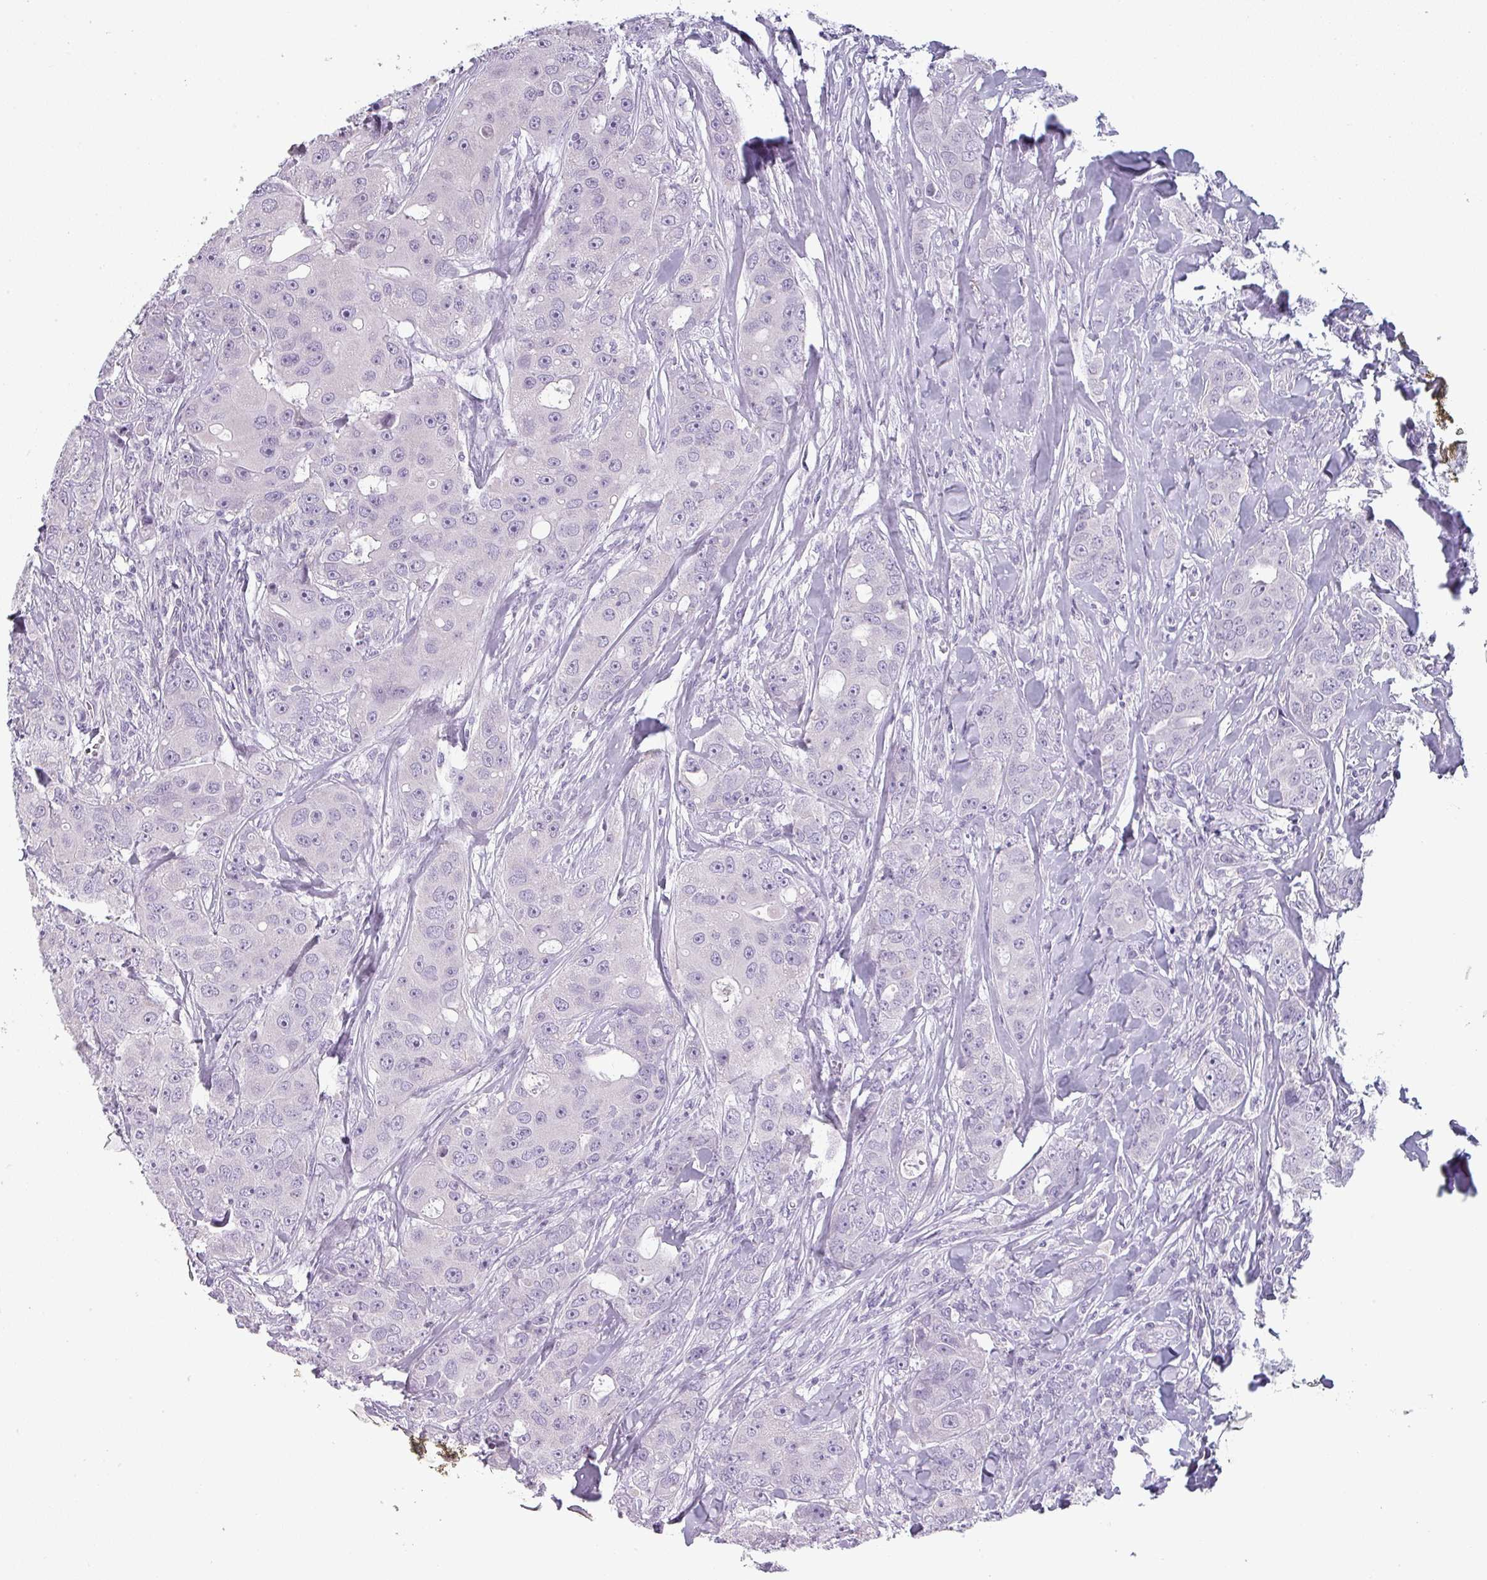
{"staining": {"intensity": "negative", "quantity": "none", "location": "none"}, "tissue": "breast cancer", "cell_type": "Tumor cells", "image_type": "cancer", "snomed": [{"axis": "morphology", "description": "Duct carcinoma"}, {"axis": "topography", "description": "Breast"}], "caption": "Immunohistochemistry (IHC) micrograph of neoplastic tissue: invasive ductal carcinoma (breast) stained with DAB (3,3'-diaminobenzidine) displays no significant protein expression in tumor cells.", "gene": "SFTPA1", "patient": {"sex": "female", "age": 43}}